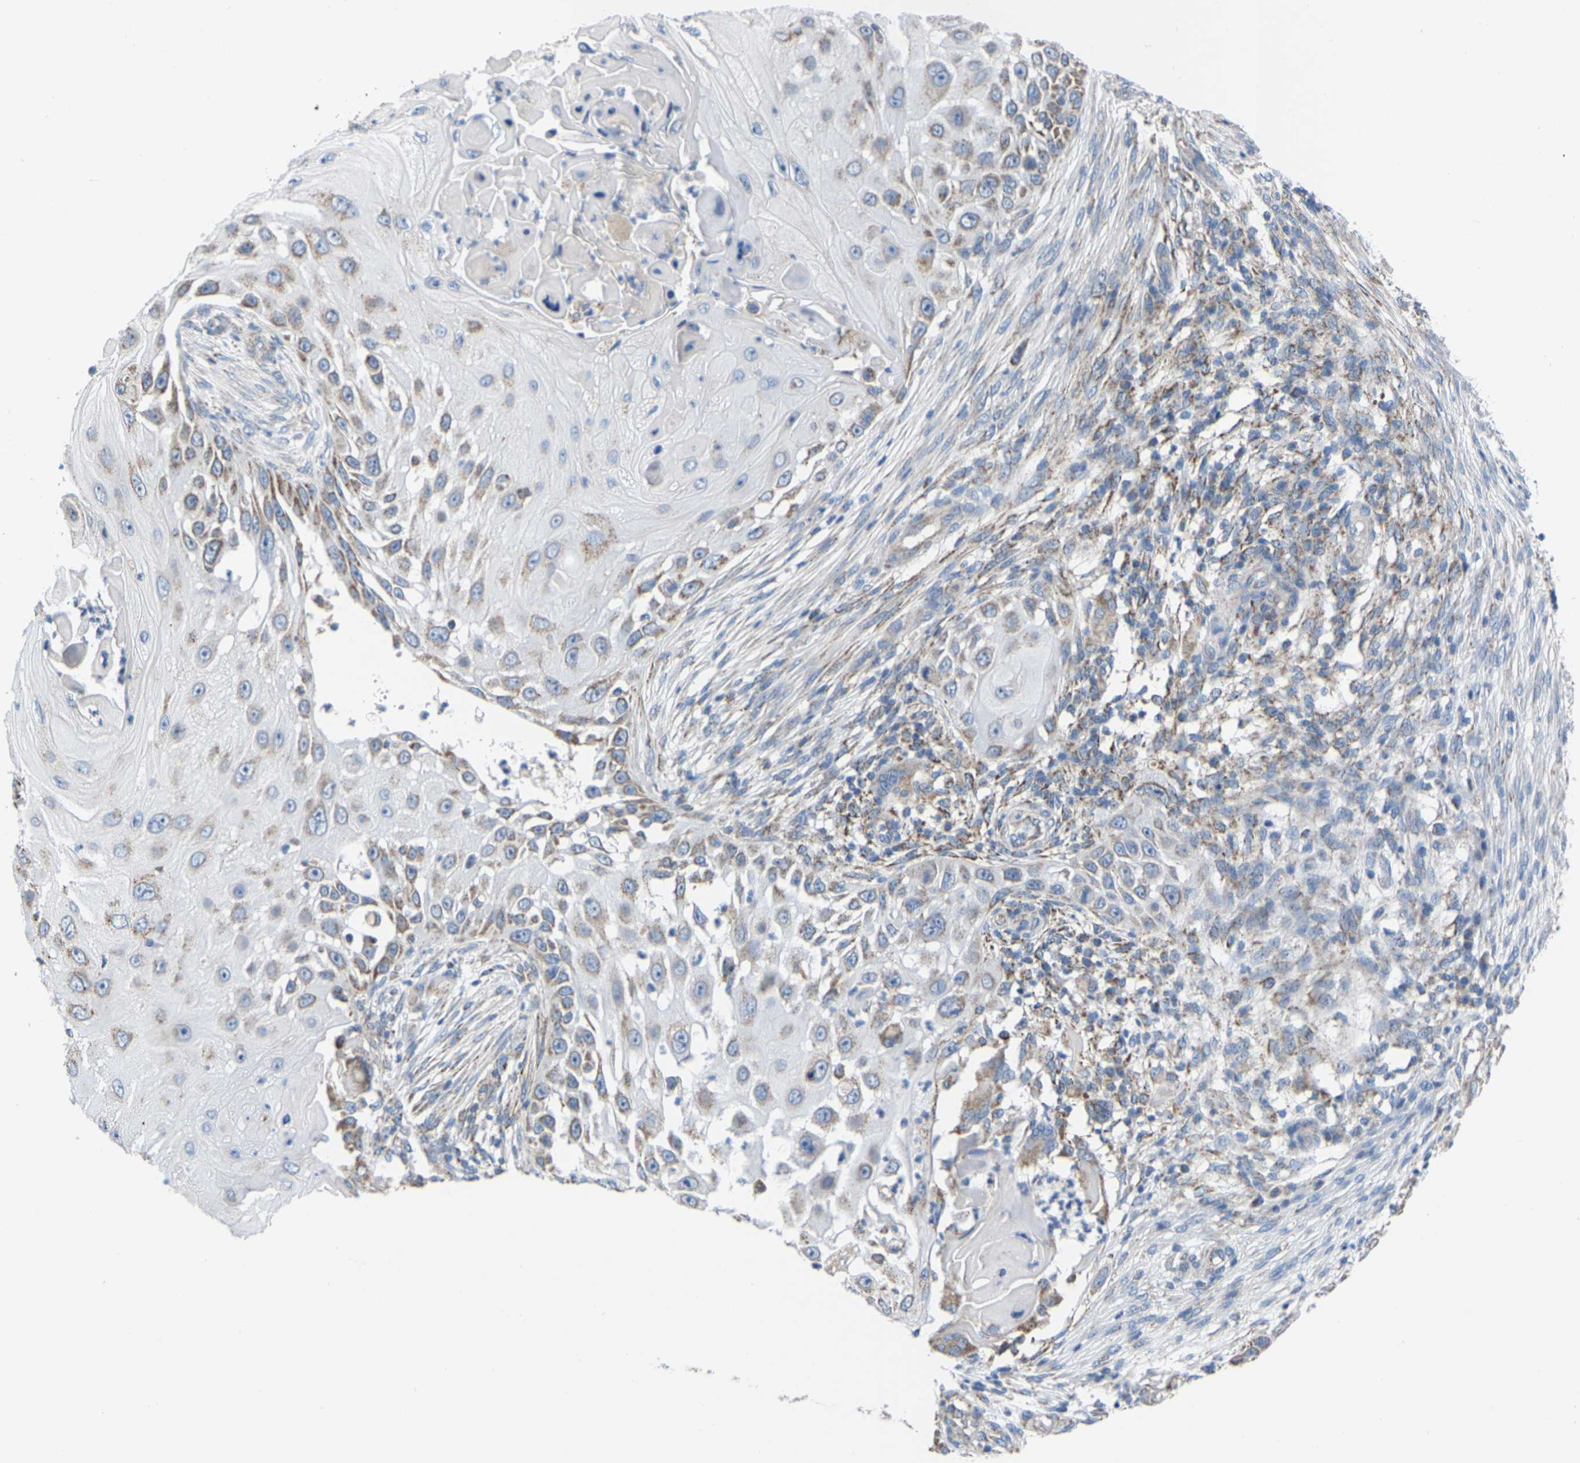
{"staining": {"intensity": "moderate", "quantity": "25%-75%", "location": "cytoplasmic/membranous"}, "tissue": "skin cancer", "cell_type": "Tumor cells", "image_type": "cancer", "snomed": [{"axis": "morphology", "description": "Squamous cell carcinoma, NOS"}, {"axis": "topography", "description": "Skin"}], "caption": "The image reveals staining of skin cancer (squamous cell carcinoma), revealing moderate cytoplasmic/membranous protein staining (brown color) within tumor cells.", "gene": "BCL10", "patient": {"sex": "female", "age": 44}}